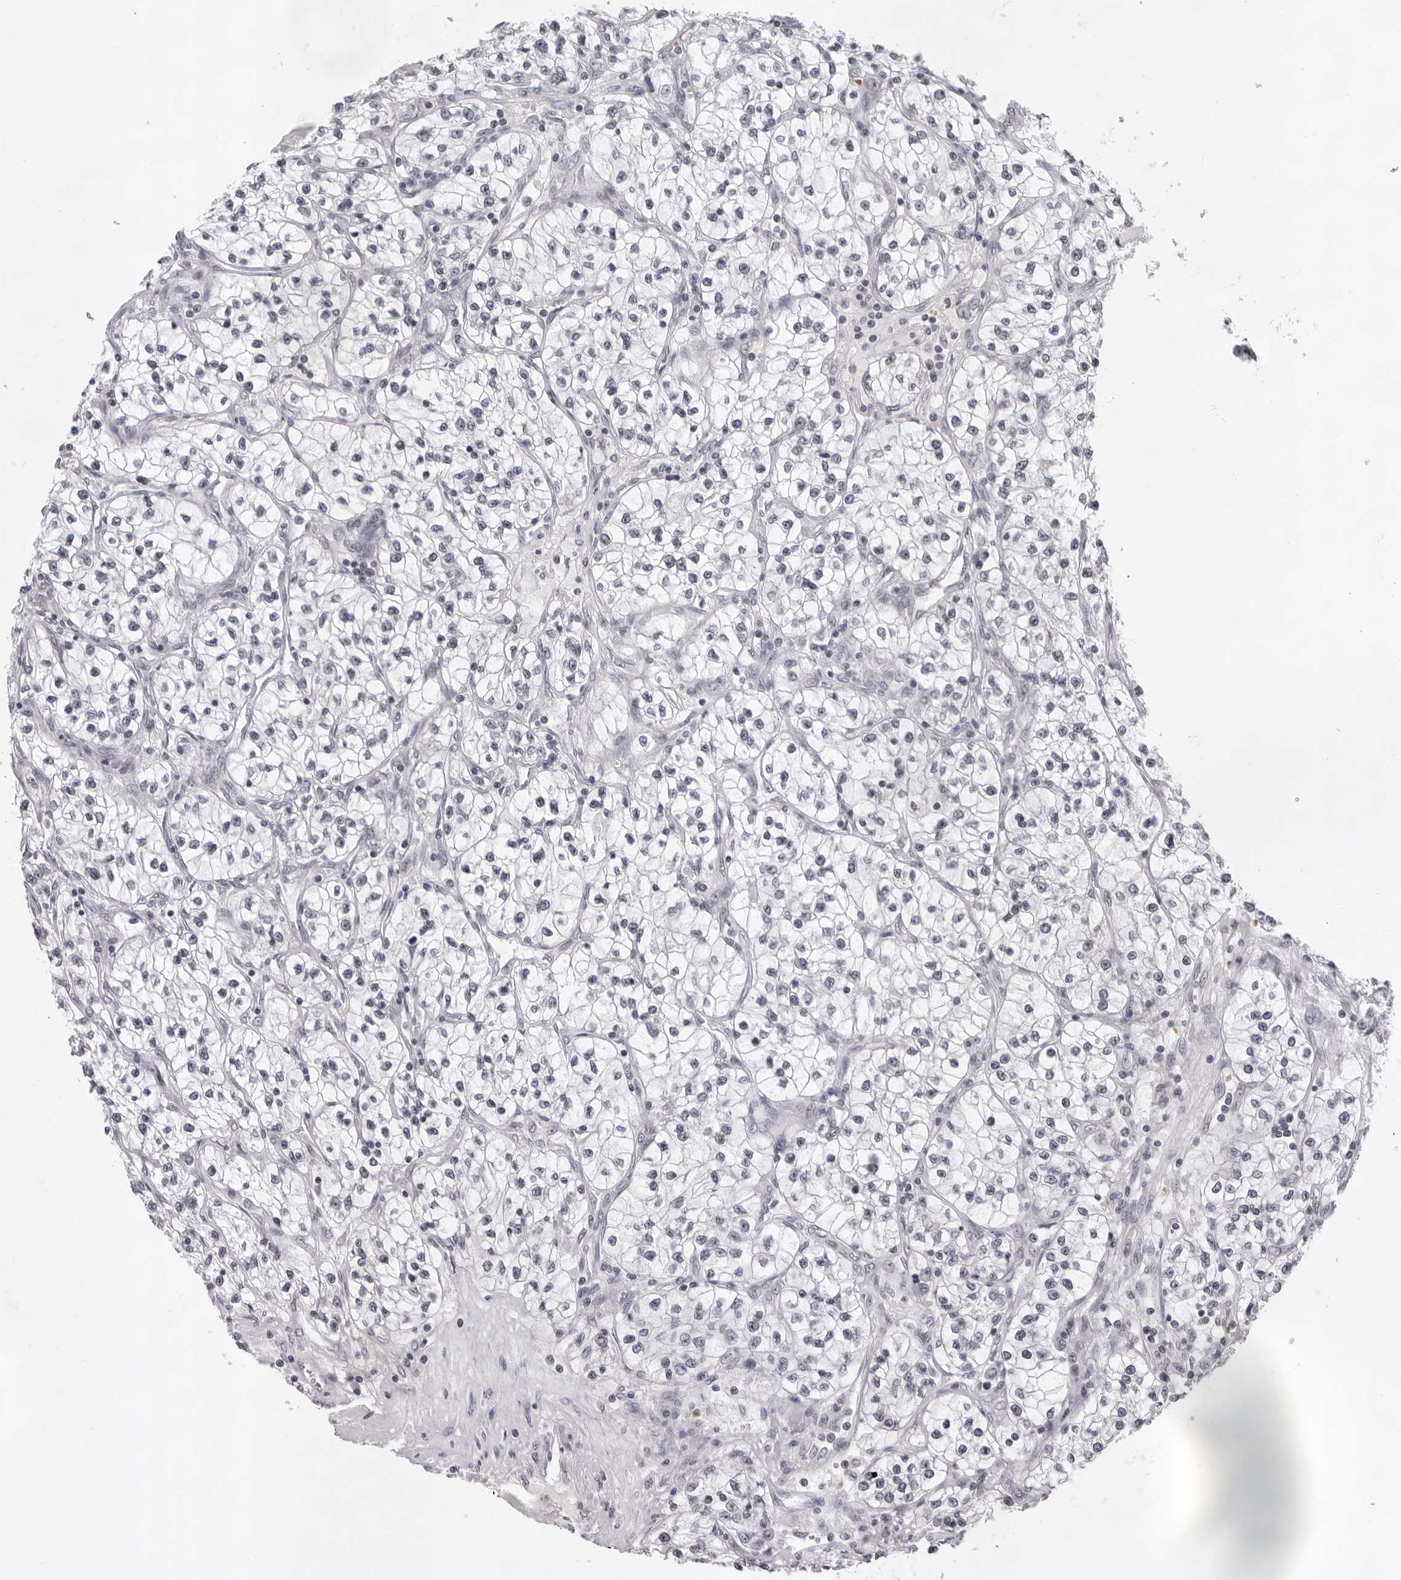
{"staining": {"intensity": "negative", "quantity": "none", "location": "none"}, "tissue": "renal cancer", "cell_type": "Tumor cells", "image_type": "cancer", "snomed": [{"axis": "morphology", "description": "Adenocarcinoma, NOS"}, {"axis": "topography", "description": "Kidney"}], "caption": "Photomicrograph shows no protein expression in tumor cells of adenocarcinoma (renal) tissue.", "gene": "USP1", "patient": {"sex": "female", "age": 57}}